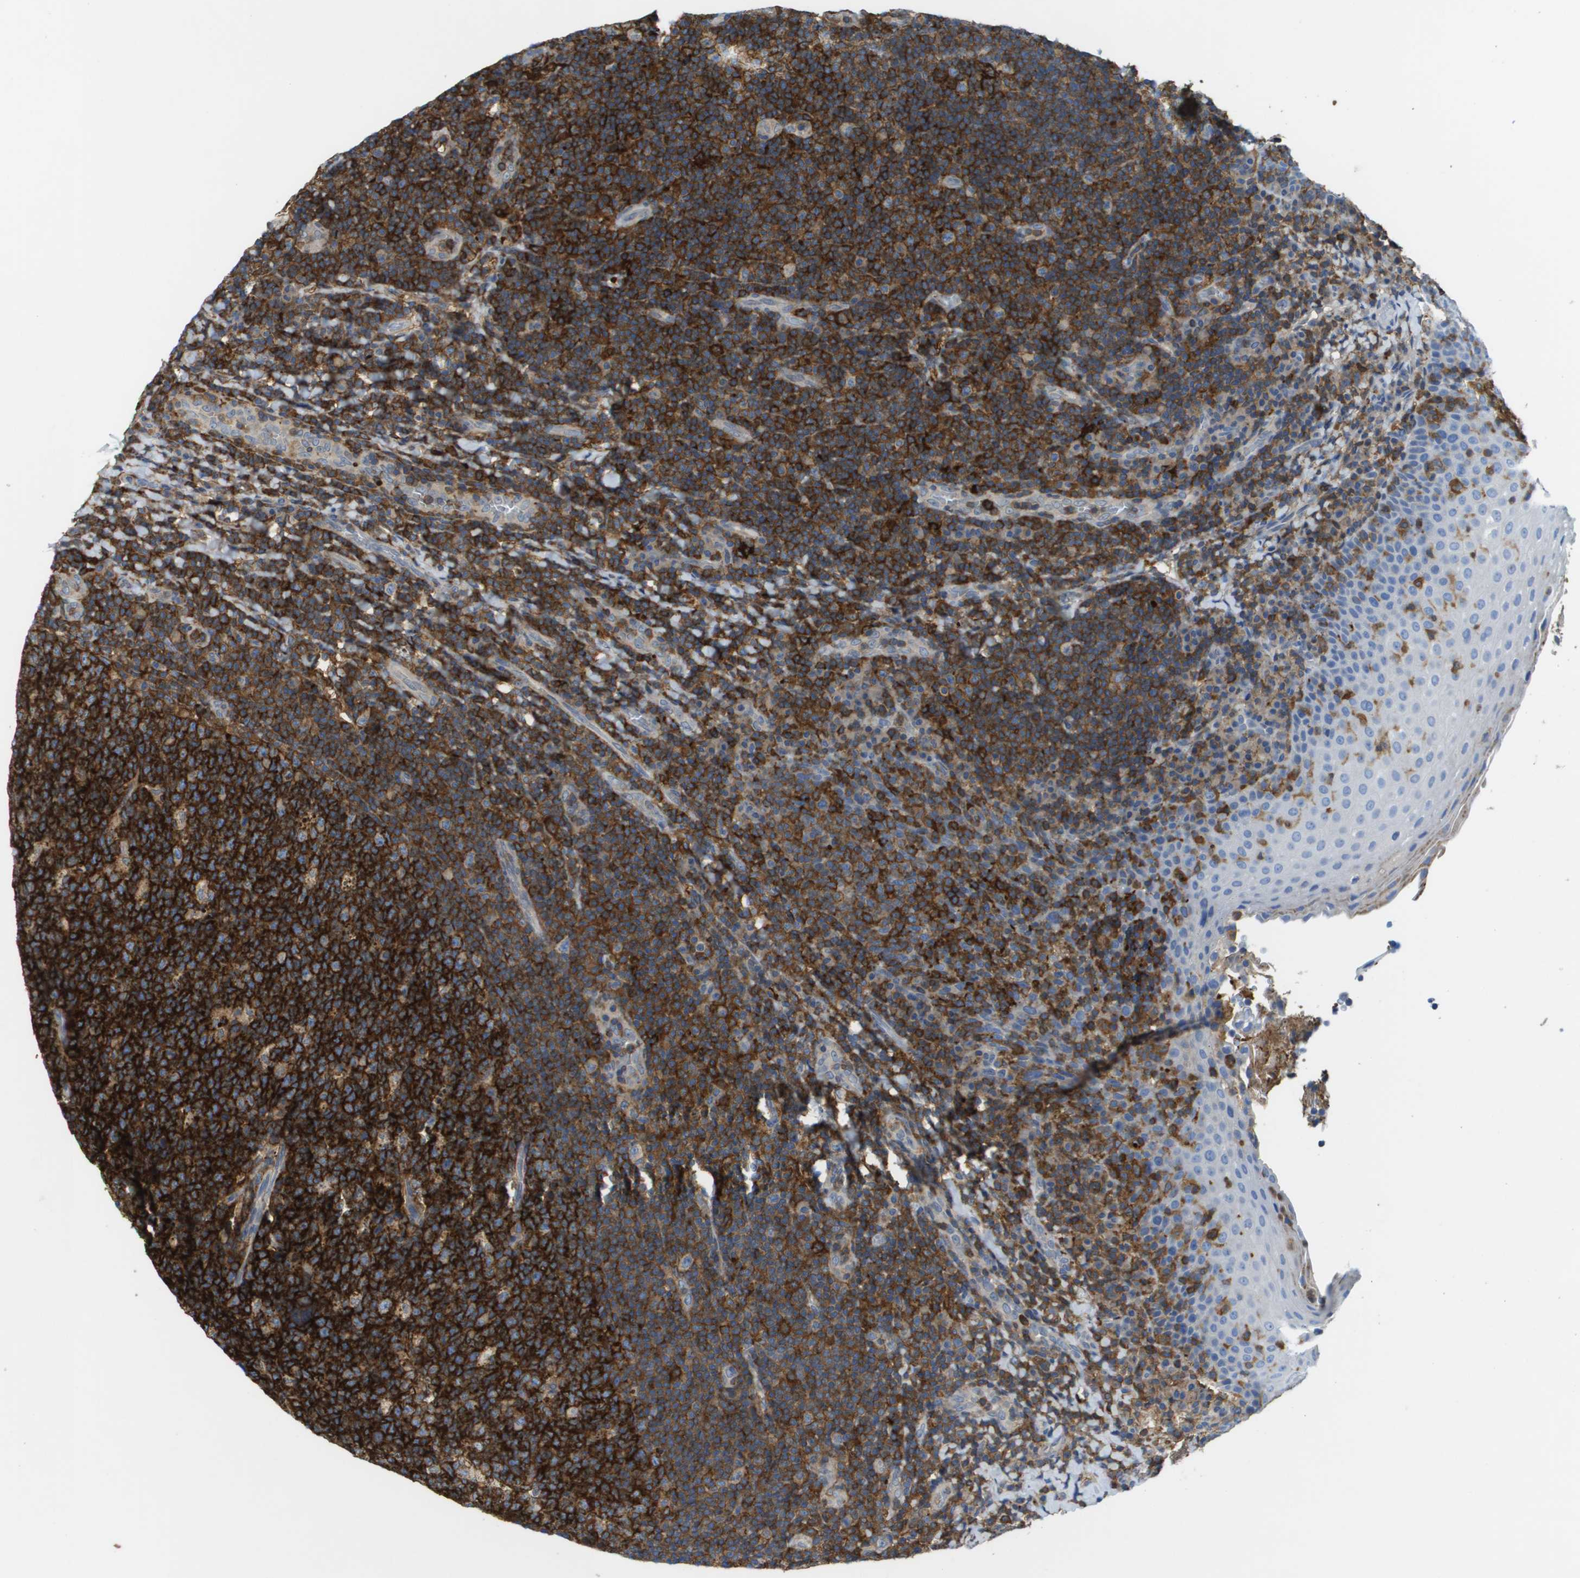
{"staining": {"intensity": "strong", "quantity": ">75%", "location": "cytoplasmic/membranous"}, "tissue": "tonsil", "cell_type": "Germinal center cells", "image_type": "normal", "snomed": [{"axis": "morphology", "description": "Normal tissue, NOS"}, {"axis": "topography", "description": "Tonsil"}], "caption": "Brown immunohistochemical staining in unremarkable human tonsil reveals strong cytoplasmic/membranous positivity in approximately >75% of germinal center cells. Nuclei are stained in blue.", "gene": "PASK", "patient": {"sex": "male", "age": 17}}